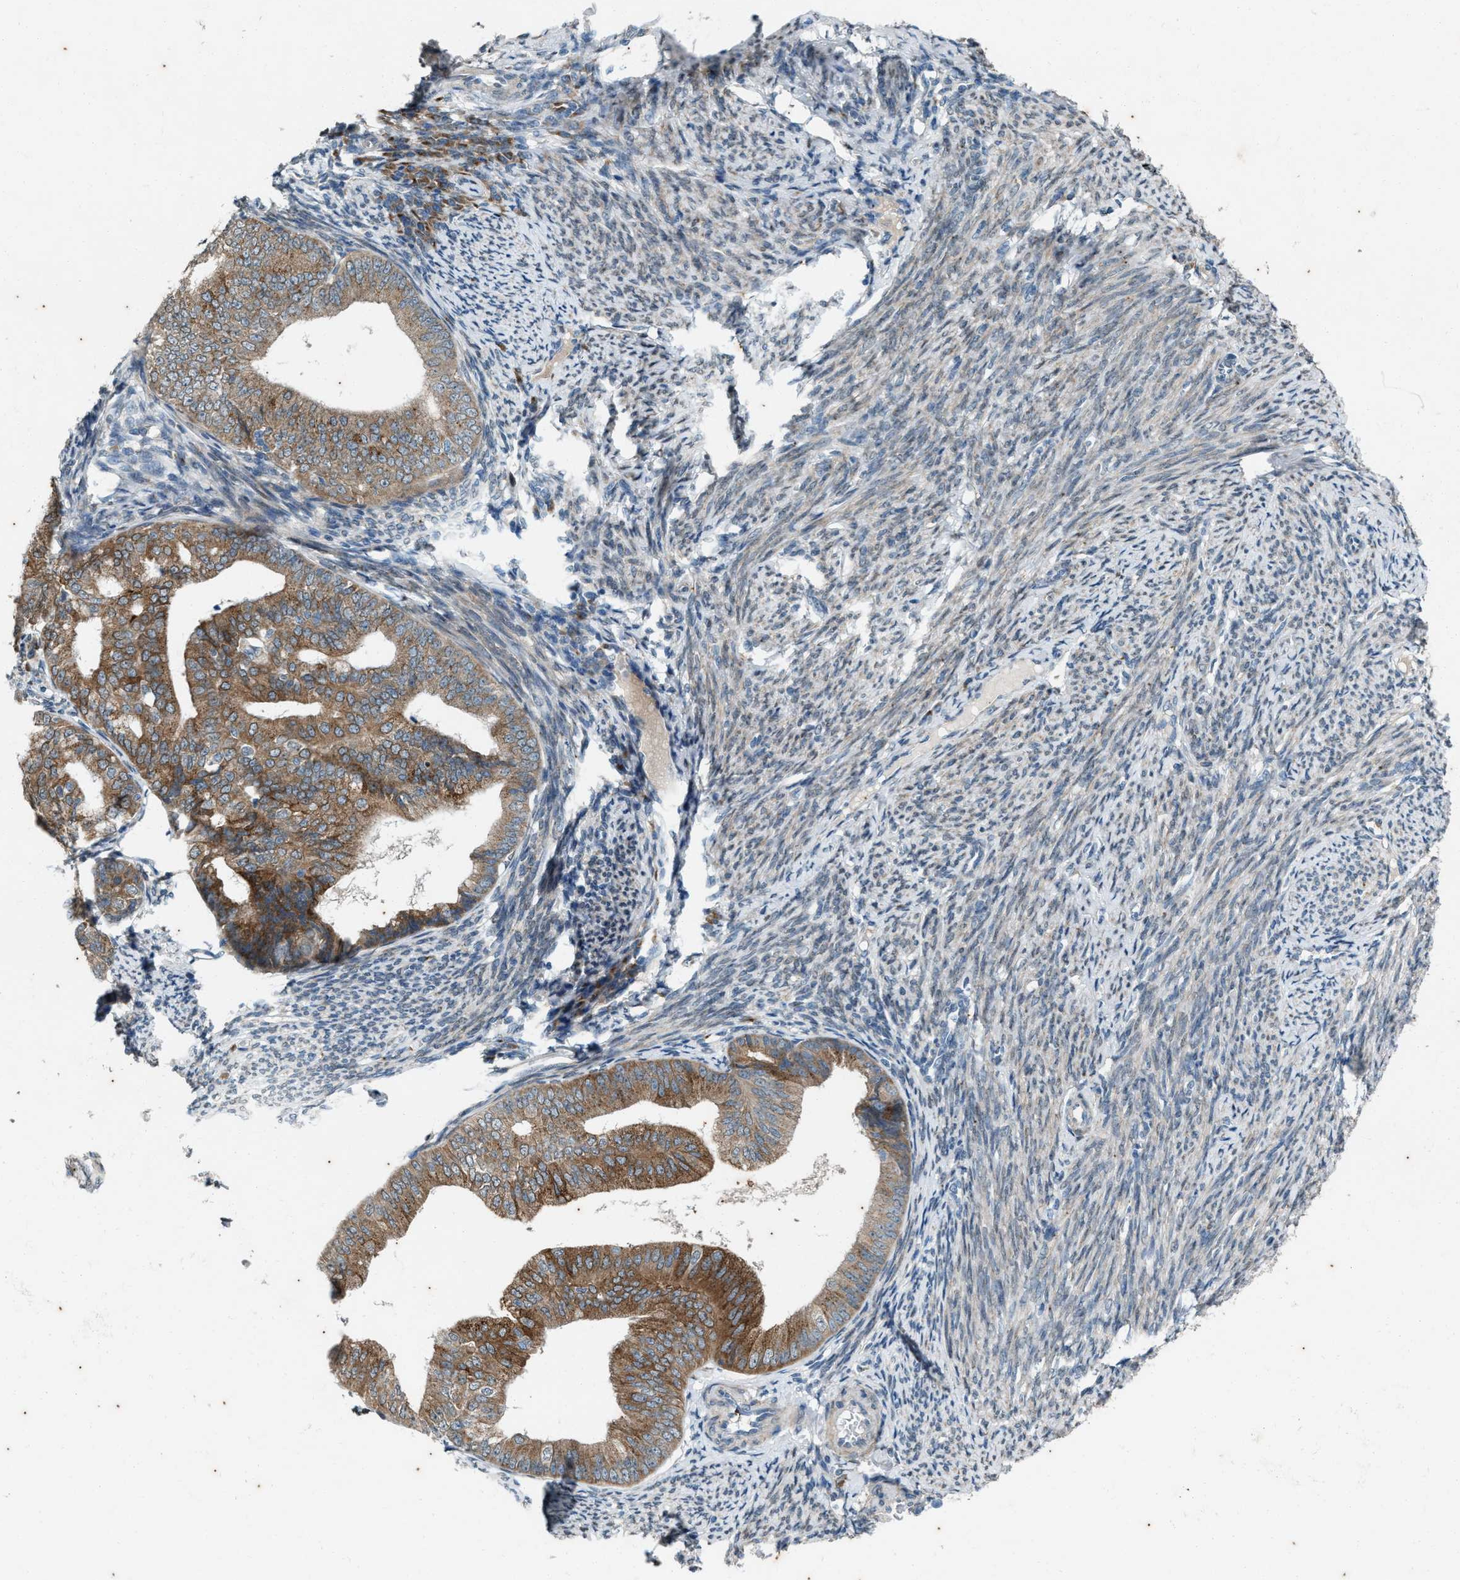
{"staining": {"intensity": "moderate", "quantity": ">75%", "location": "cytoplasmic/membranous"}, "tissue": "endometrial cancer", "cell_type": "Tumor cells", "image_type": "cancer", "snomed": [{"axis": "morphology", "description": "Adenocarcinoma, NOS"}, {"axis": "topography", "description": "Endometrium"}], "caption": "Endometrial cancer stained for a protein (brown) demonstrates moderate cytoplasmic/membranous positive staining in approximately >75% of tumor cells.", "gene": "CHPF2", "patient": {"sex": "female", "age": 63}}